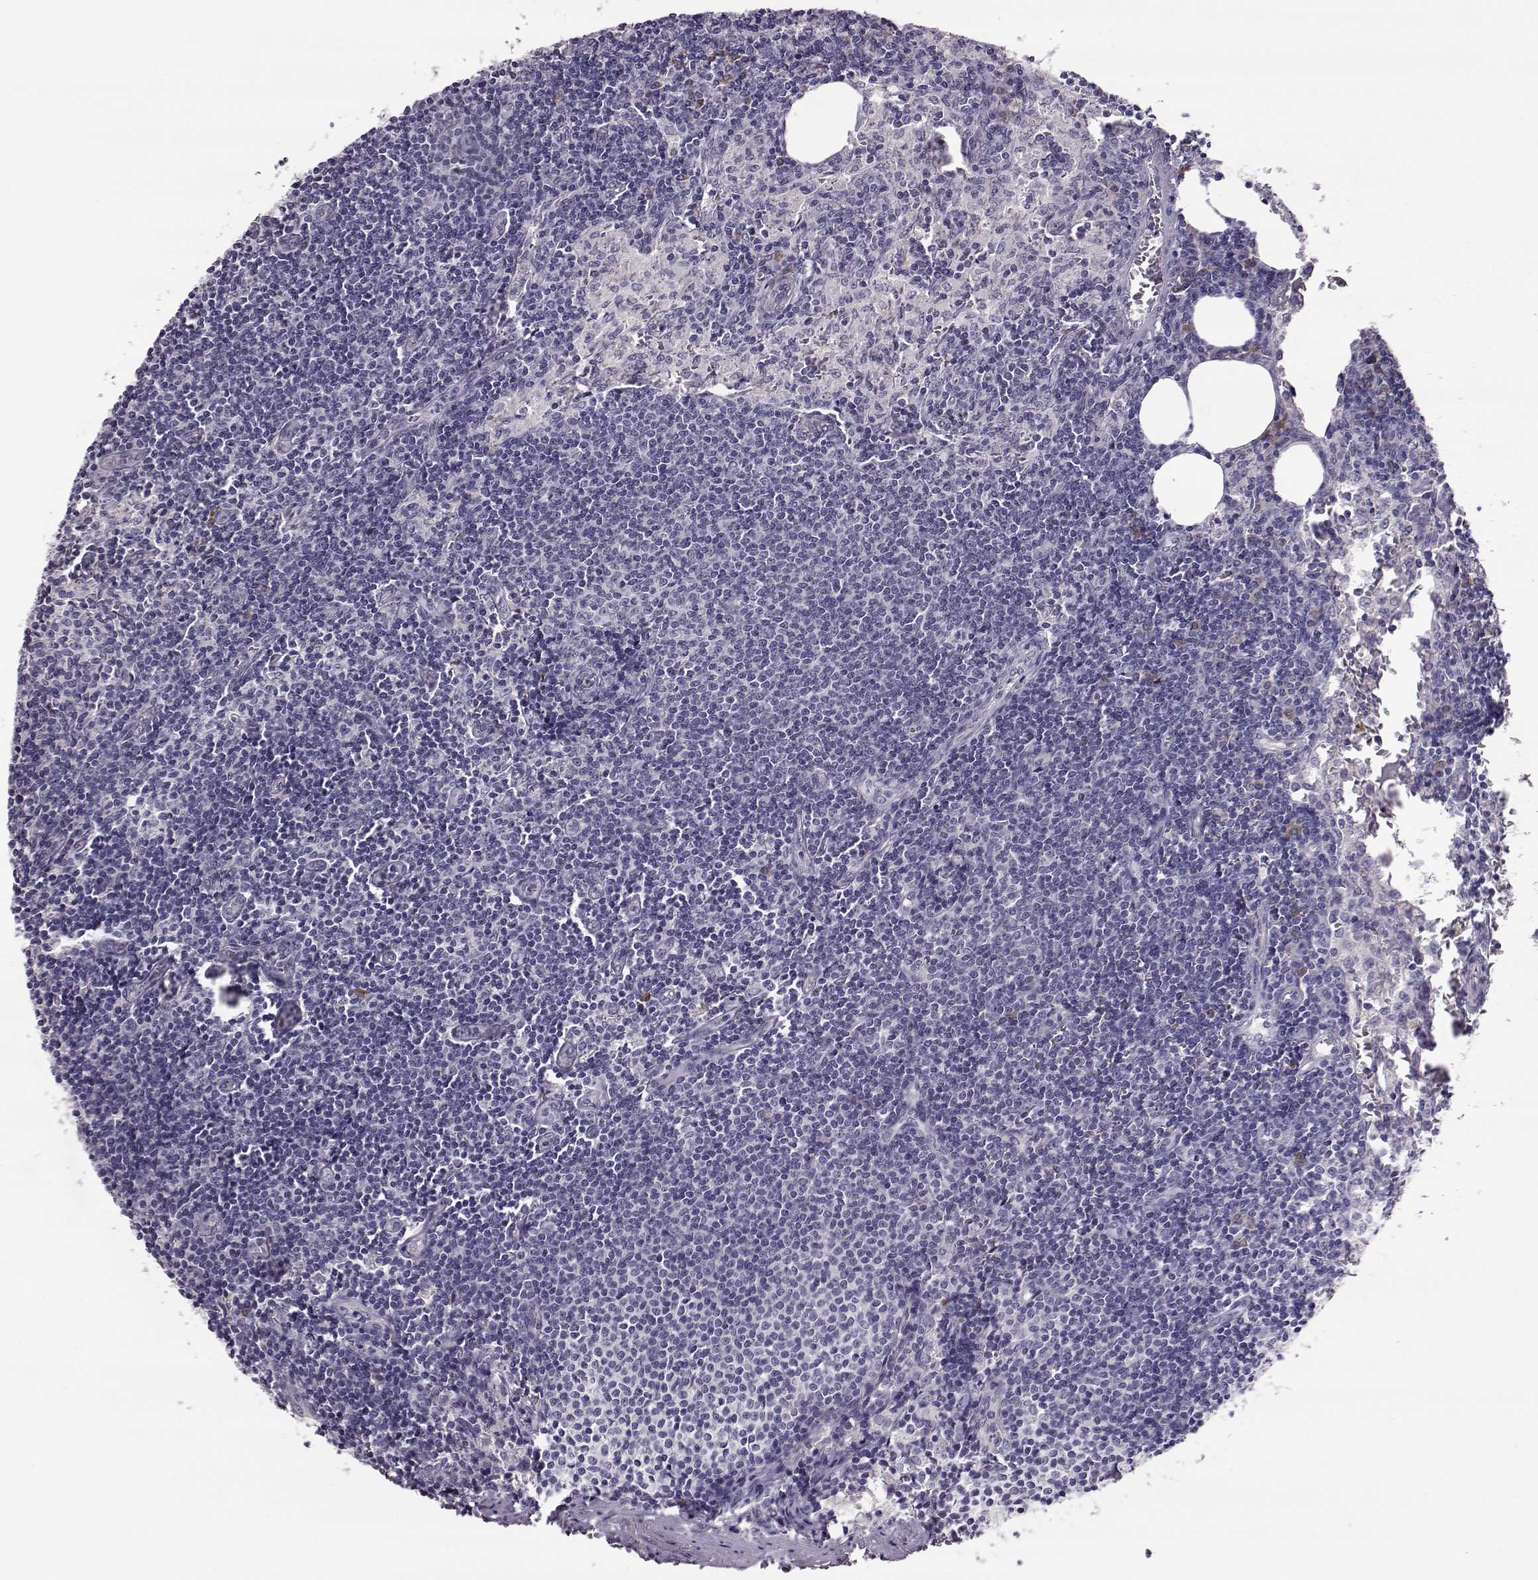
{"staining": {"intensity": "negative", "quantity": "none", "location": "none"}, "tissue": "lymph node", "cell_type": "Germinal center cells", "image_type": "normal", "snomed": [{"axis": "morphology", "description": "Normal tissue, NOS"}, {"axis": "topography", "description": "Lymph node"}], "caption": "Germinal center cells are negative for brown protein staining in normal lymph node. (DAB immunohistochemistry, high magnification).", "gene": "ADGRG5", "patient": {"sex": "female", "age": 50}}